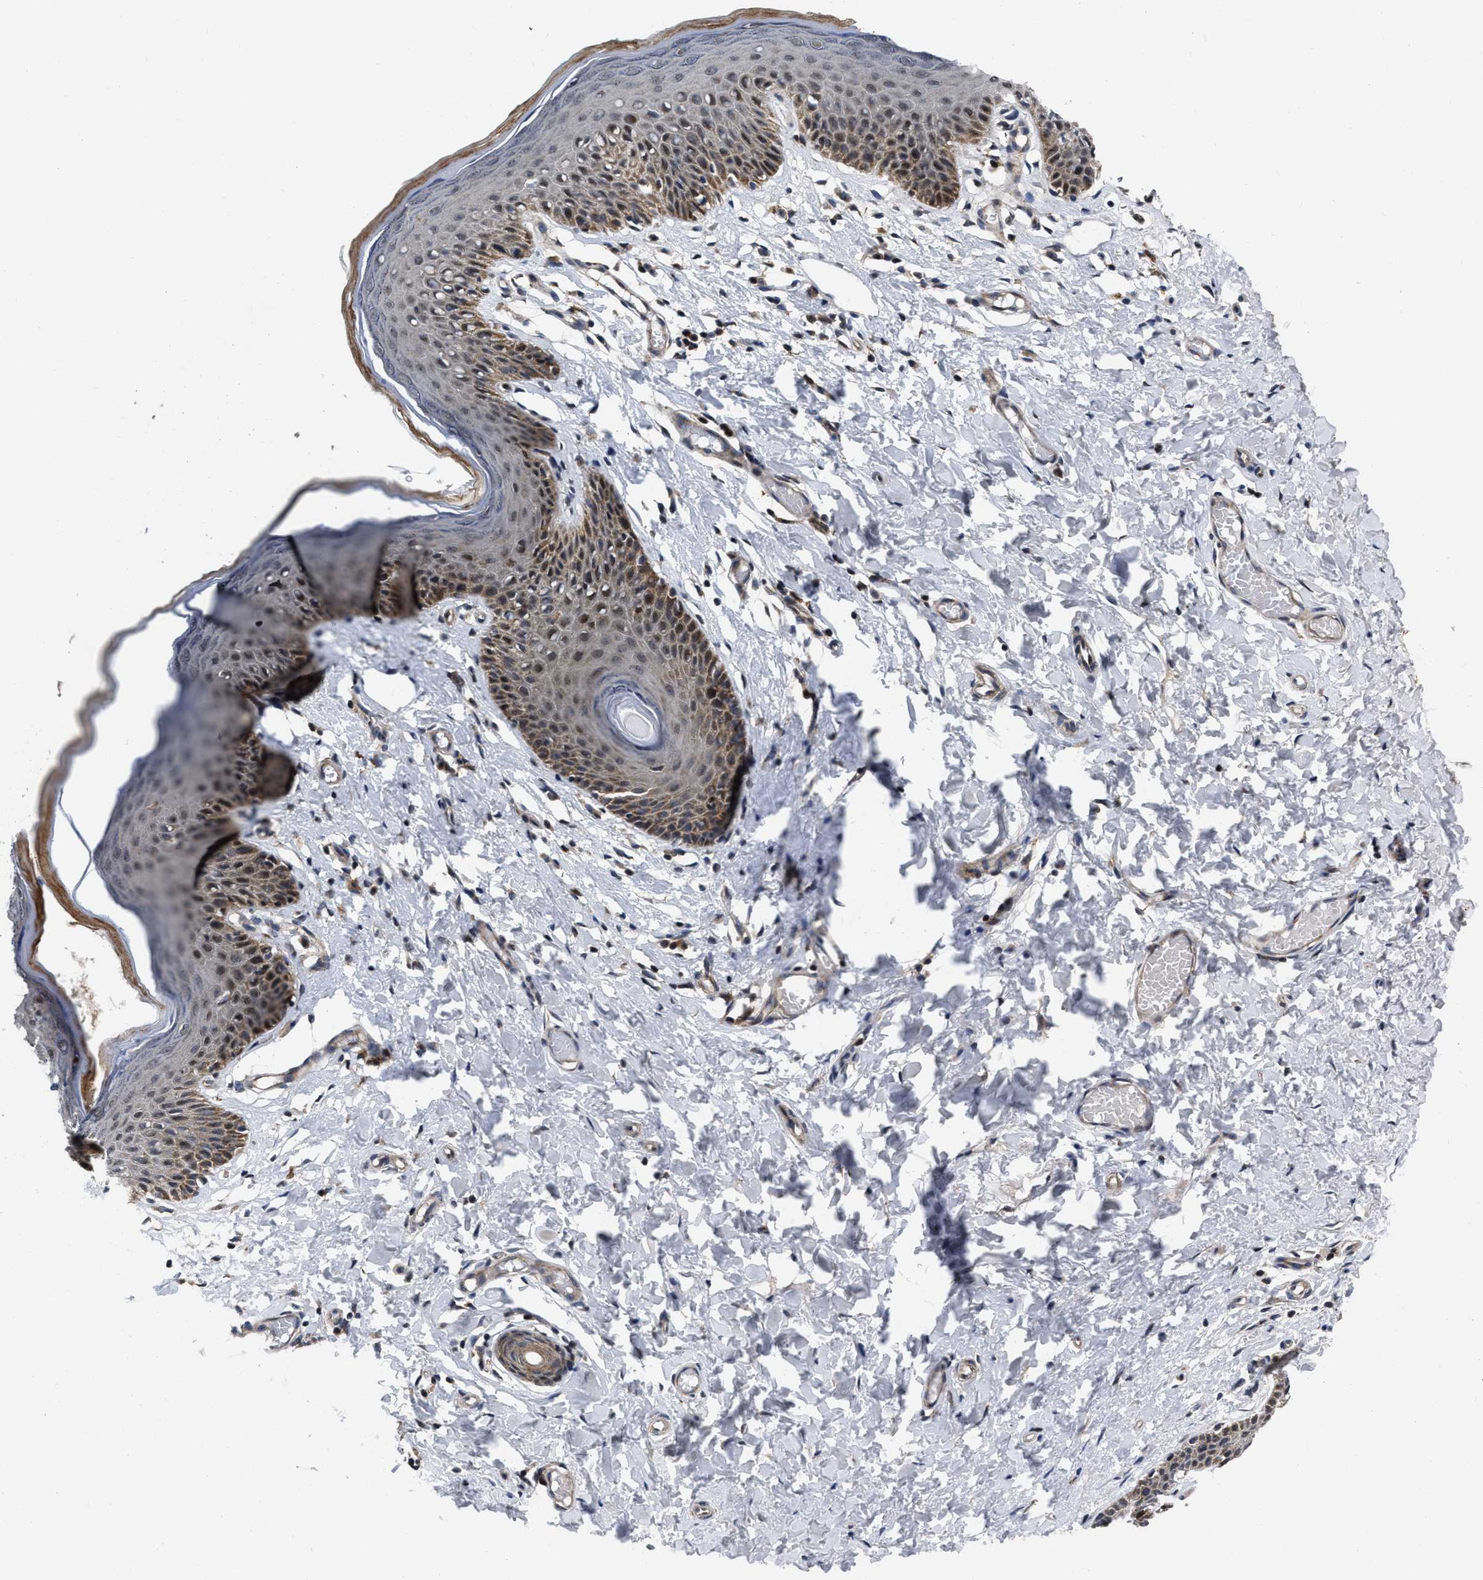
{"staining": {"intensity": "moderate", "quantity": ">75%", "location": "cytoplasmic/membranous,nuclear"}, "tissue": "skin", "cell_type": "Epidermal cells", "image_type": "normal", "snomed": [{"axis": "morphology", "description": "Normal tissue, NOS"}, {"axis": "topography", "description": "Vulva"}], "caption": "High-magnification brightfield microscopy of normal skin stained with DAB (3,3'-diaminobenzidine) (brown) and counterstained with hematoxylin (blue). epidermal cells exhibit moderate cytoplasmic/membranous,nuclear expression is present in about>75% of cells.", "gene": "PPWD1", "patient": {"sex": "female", "age": 66}}